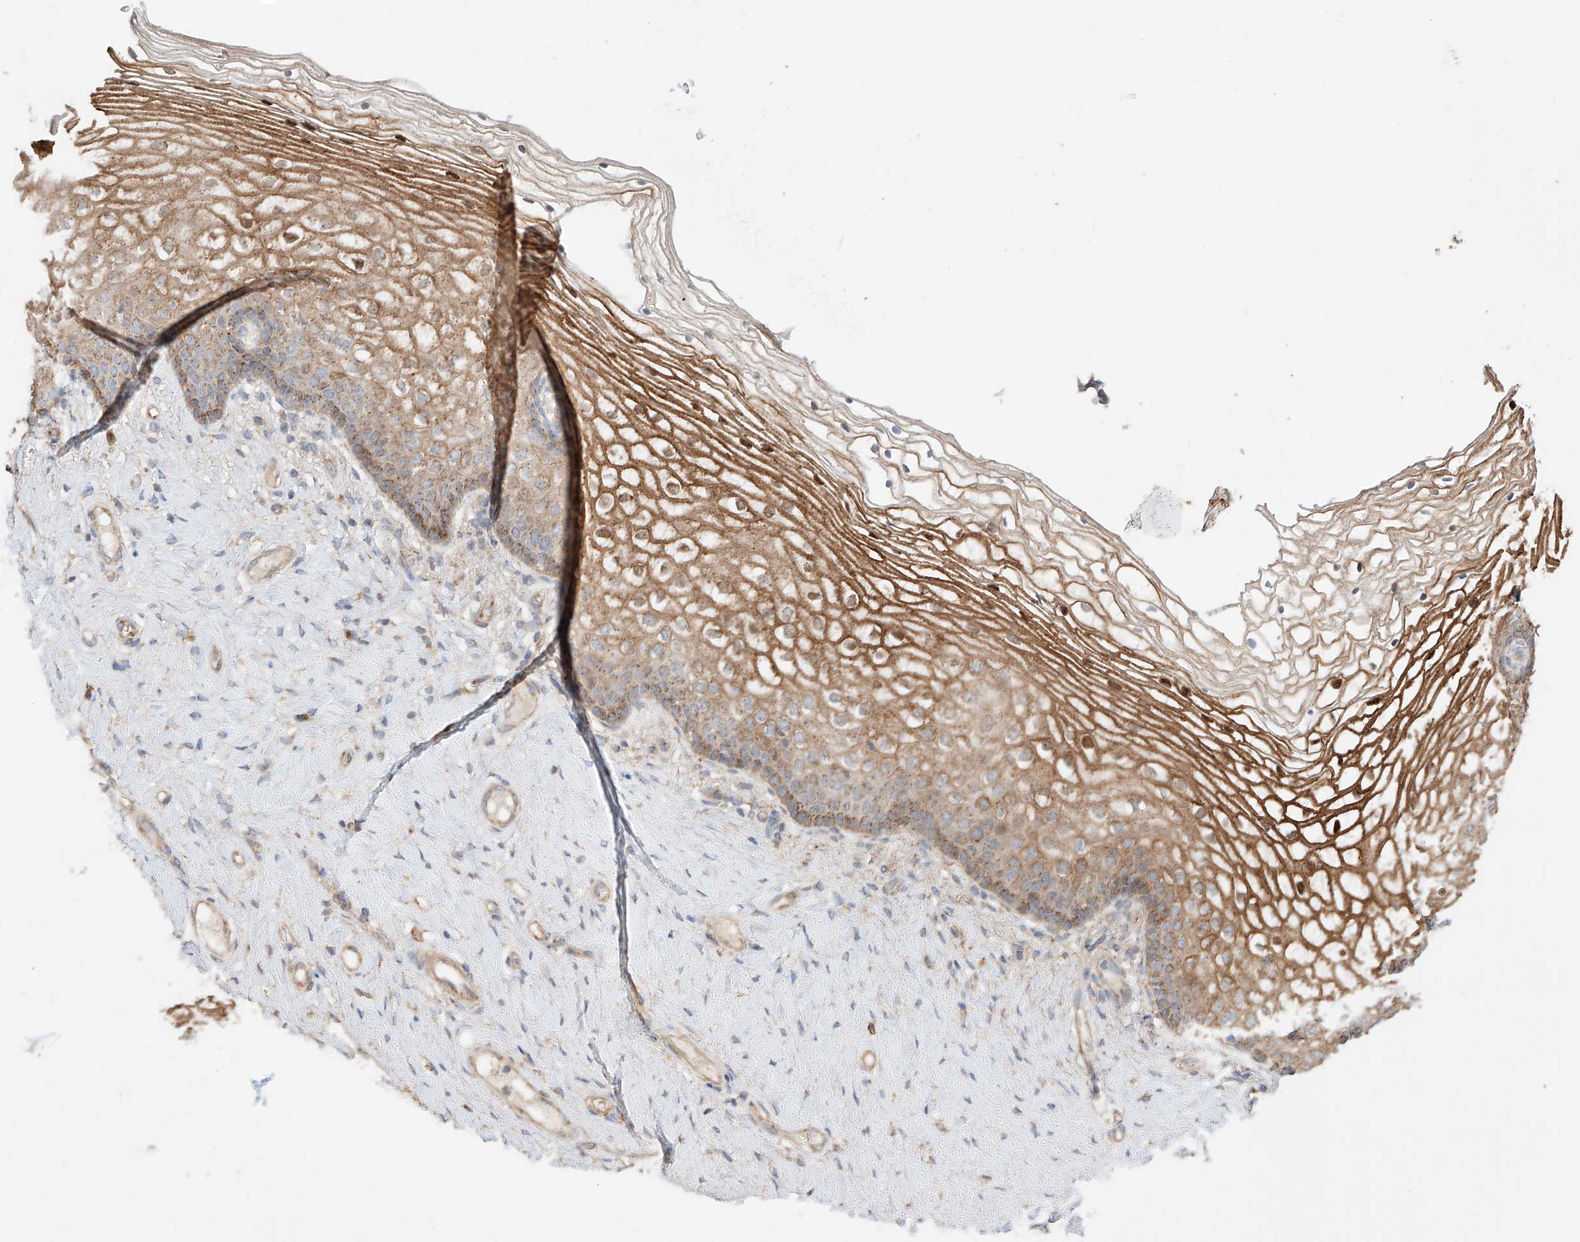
{"staining": {"intensity": "moderate", "quantity": ">75%", "location": "cytoplasmic/membranous,nuclear"}, "tissue": "vagina", "cell_type": "Squamous epithelial cells", "image_type": "normal", "snomed": [{"axis": "morphology", "description": "Normal tissue, NOS"}, {"axis": "topography", "description": "Vagina"}], "caption": "Protein expression by IHC reveals moderate cytoplasmic/membranous,nuclear staining in approximately >75% of squamous epithelial cells in benign vagina.", "gene": "MOSPD1", "patient": {"sex": "female", "age": 60}}